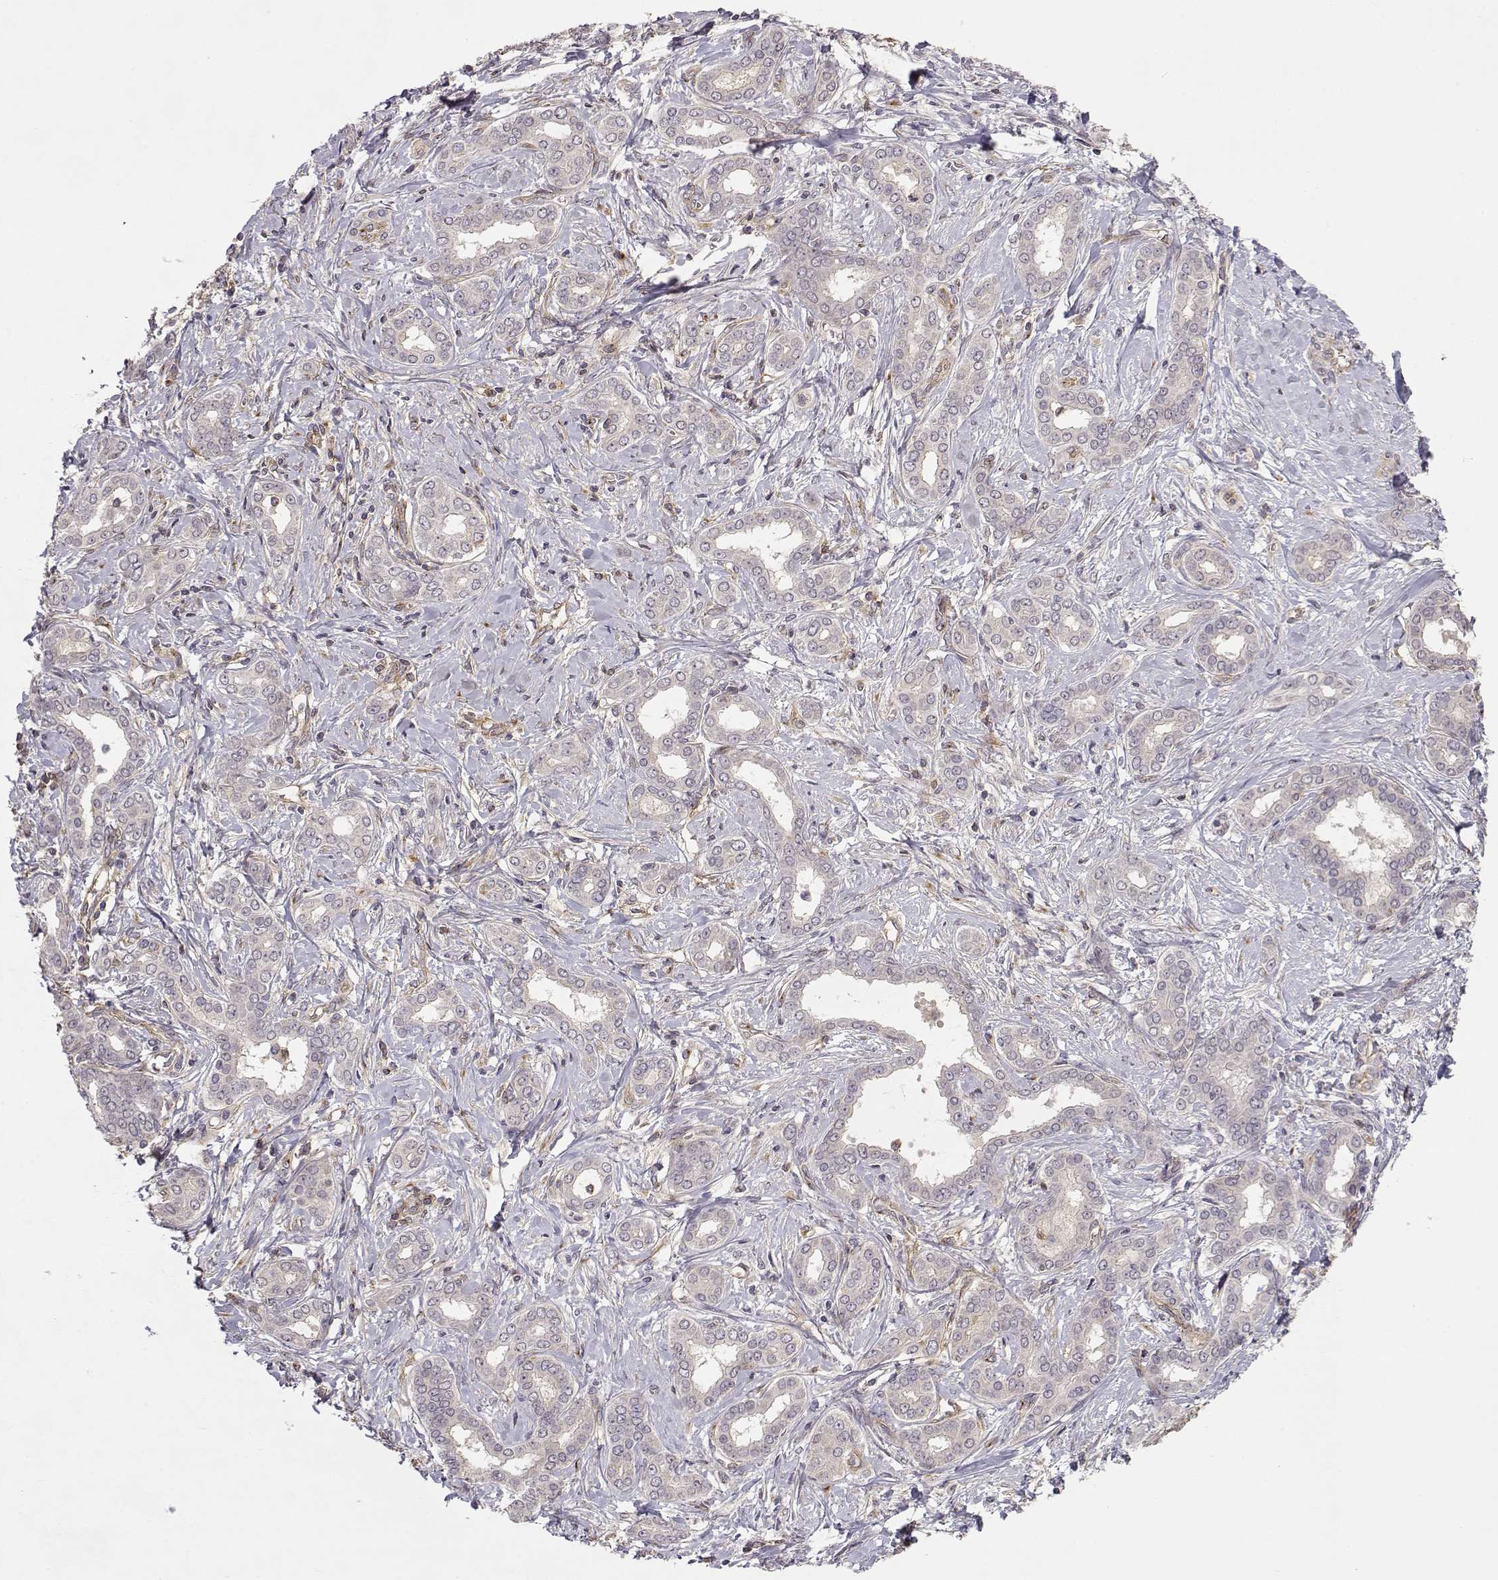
{"staining": {"intensity": "negative", "quantity": "none", "location": "none"}, "tissue": "liver cancer", "cell_type": "Tumor cells", "image_type": "cancer", "snomed": [{"axis": "morphology", "description": "Cholangiocarcinoma"}, {"axis": "topography", "description": "Liver"}], "caption": "DAB immunohistochemical staining of human liver cancer demonstrates no significant positivity in tumor cells.", "gene": "IFITM1", "patient": {"sex": "female", "age": 47}}